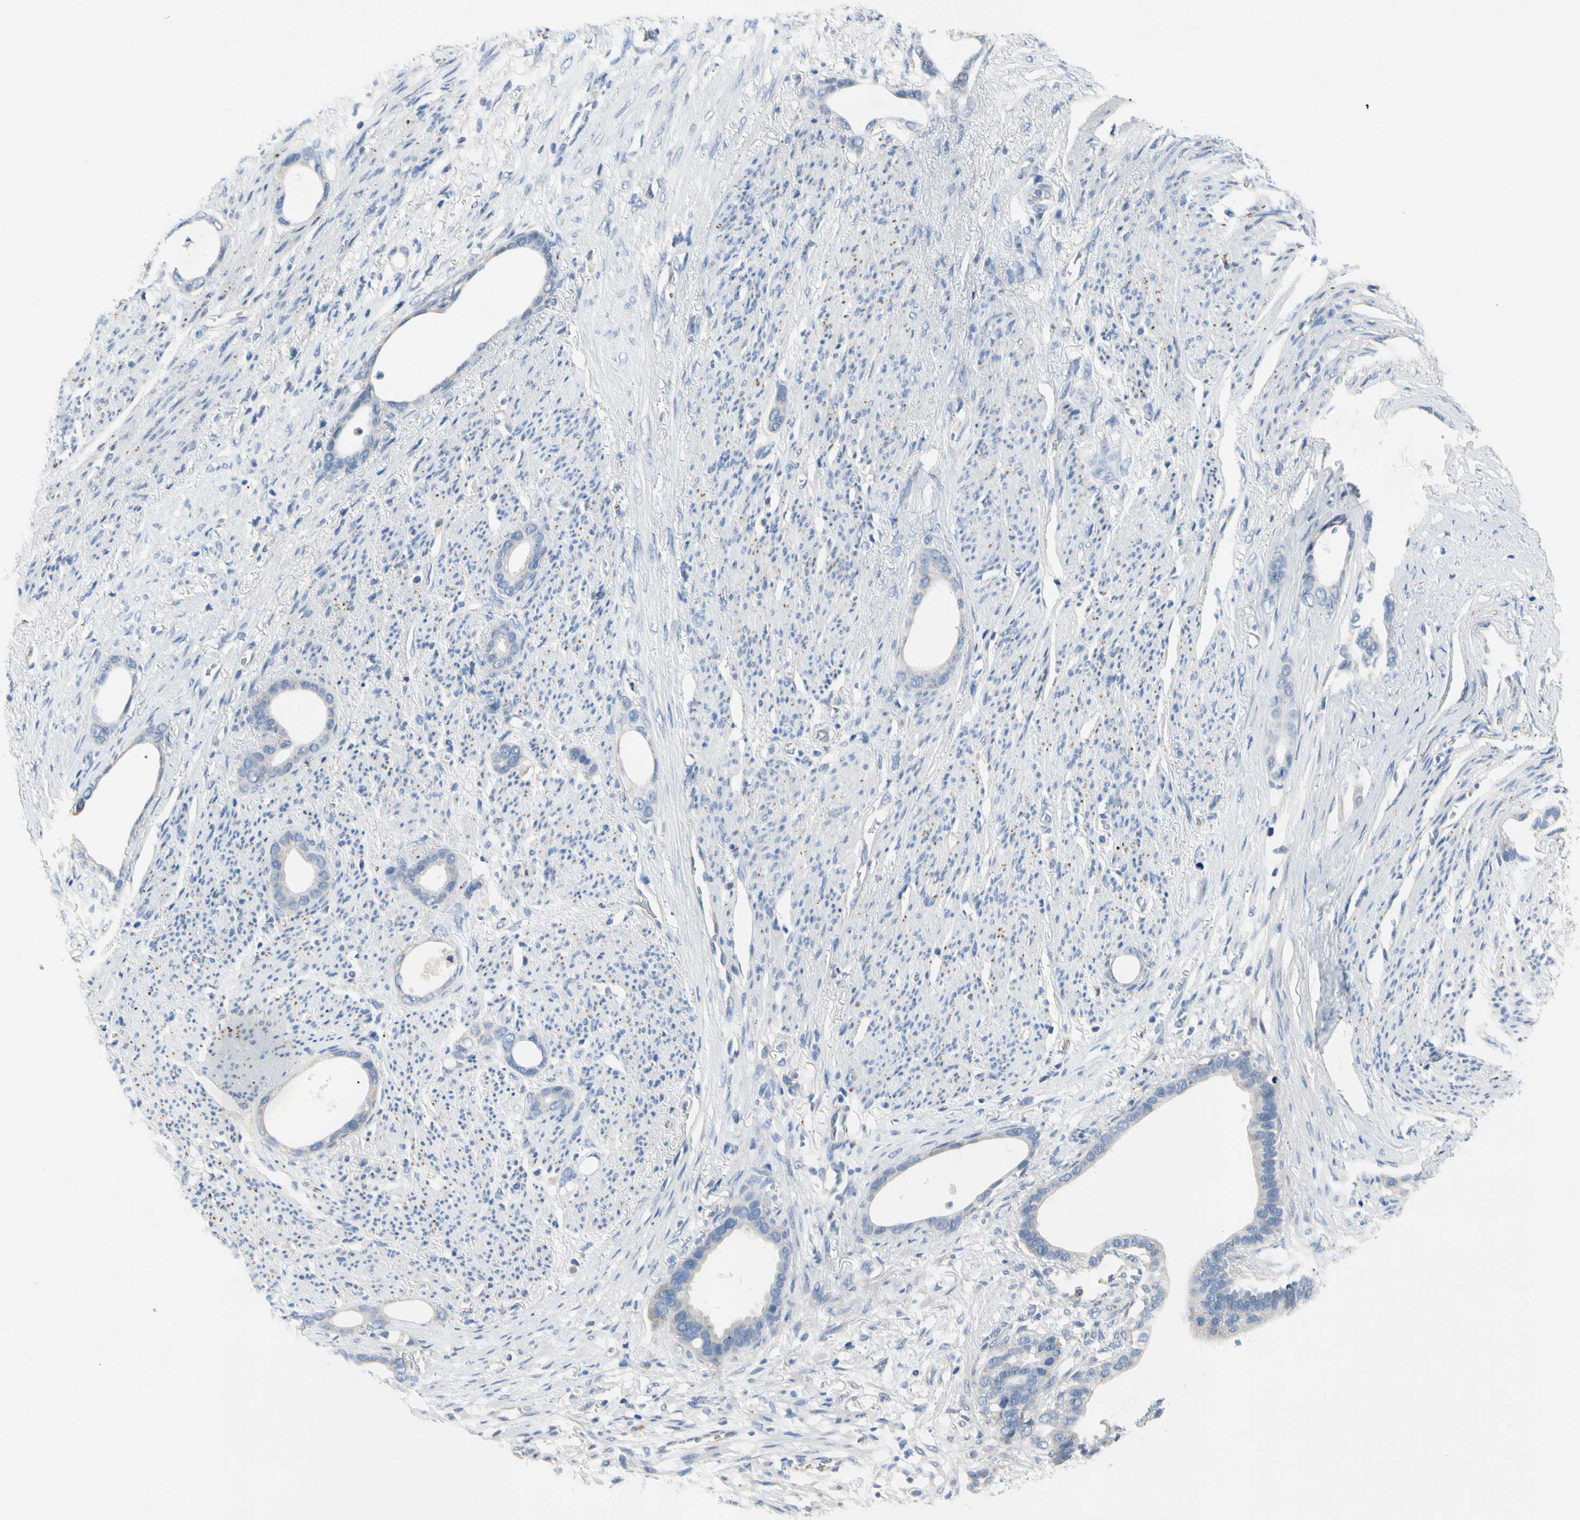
{"staining": {"intensity": "negative", "quantity": "none", "location": "none"}, "tissue": "stomach cancer", "cell_type": "Tumor cells", "image_type": "cancer", "snomed": [{"axis": "morphology", "description": "Adenocarcinoma, NOS"}, {"axis": "topography", "description": "Stomach"}], "caption": "DAB (3,3'-diaminobenzidine) immunohistochemical staining of stomach cancer (adenocarcinoma) exhibits no significant positivity in tumor cells.", "gene": "RETSAT", "patient": {"sex": "female", "age": 75}}